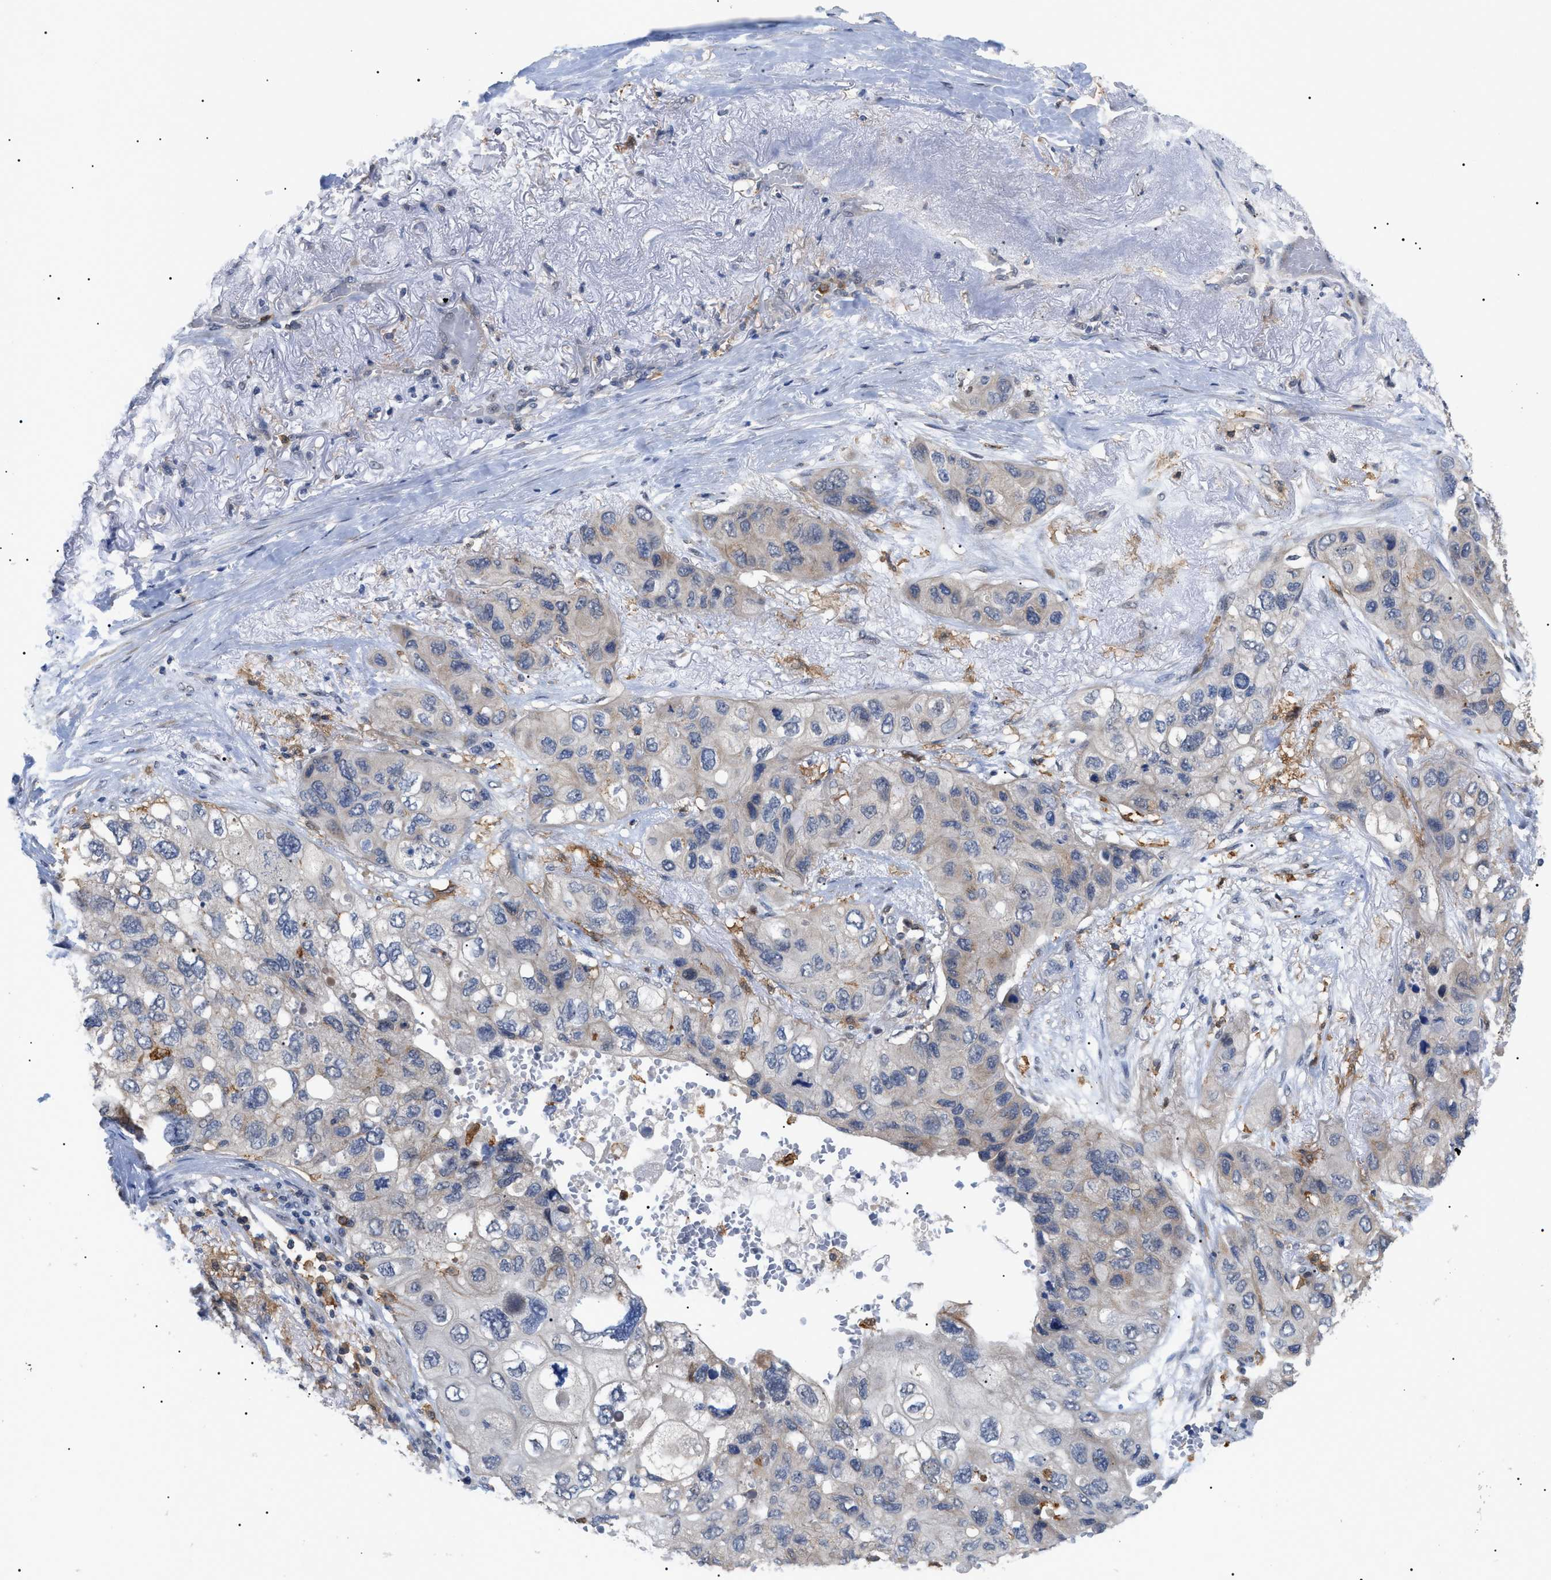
{"staining": {"intensity": "weak", "quantity": "<25%", "location": "cytoplasmic/membranous"}, "tissue": "lung cancer", "cell_type": "Tumor cells", "image_type": "cancer", "snomed": [{"axis": "morphology", "description": "Squamous cell carcinoma, NOS"}, {"axis": "topography", "description": "Lung"}], "caption": "Lung cancer (squamous cell carcinoma) was stained to show a protein in brown. There is no significant staining in tumor cells.", "gene": "CD300A", "patient": {"sex": "female", "age": 73}}